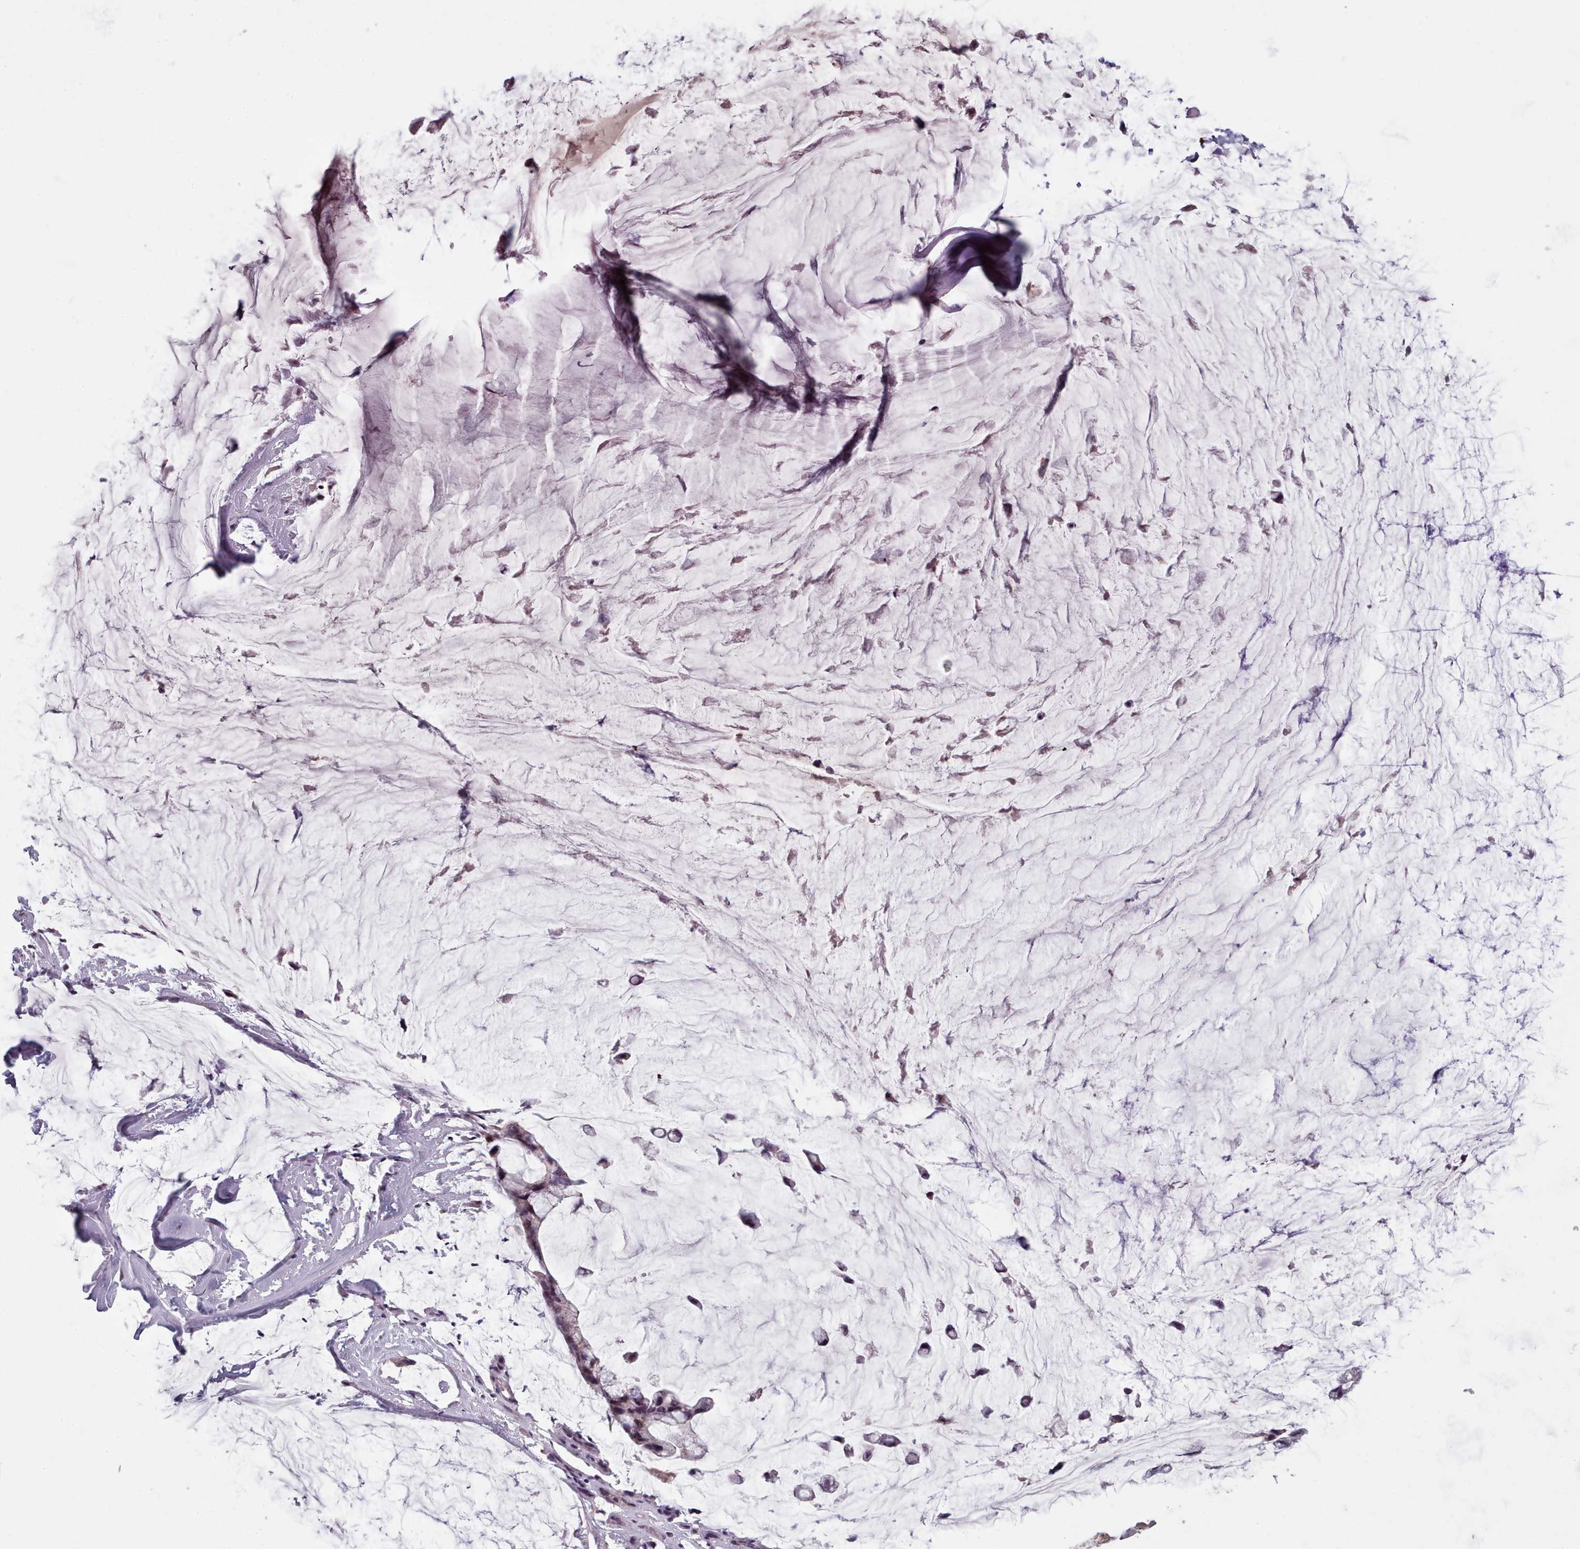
{"staining": {"intensity": "weak", "quantity": "25%-75%", "location": "nuclear"}, "tissue": "ovarian cancer", "cell_type": "Tumor cells", "image_type": "cancer", "snomed": [{"axis": "morphology", "description": "Cystadenocarcinoma, mucinous, NOS"}, {"axis": "topography", "description": "Ovary"}], "caption": "Protein staining of ovarian cancer tissue shows weak nuclear positivity in about 25%-75% of tumor cells.", "gene": "PBX4", "patient": {"sex": "female", "age": 39}}